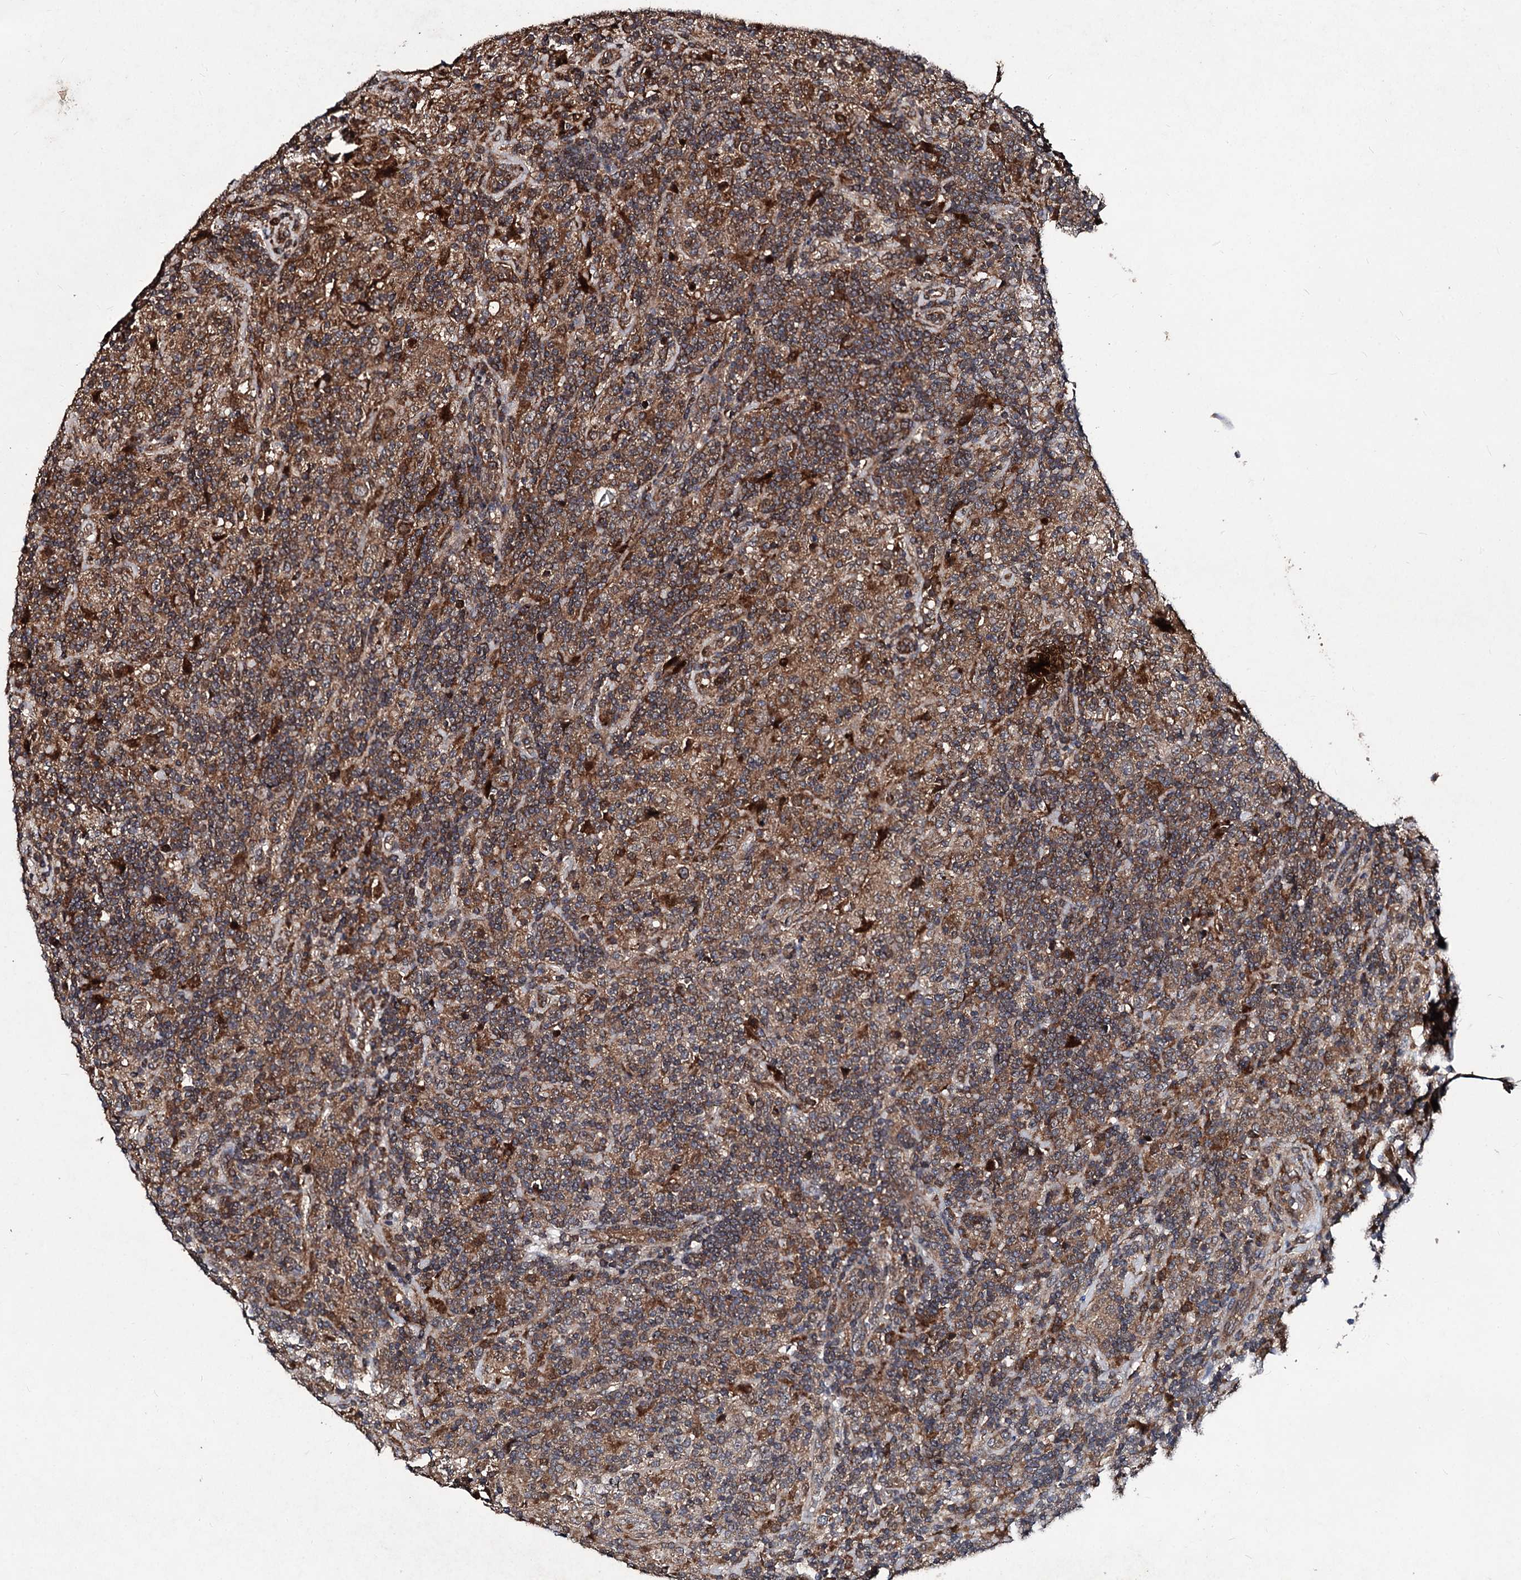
{"staining": {"intensity": "moderate", "quantity": ">75%", "location": "cytoplasmic/membranous"}, "tissue": "lymphoma", "cell_type": "Tumor cells", "image_type": "cancer", "snomed": [{"axis": "morphology", "description": "Hodgkin's disease, NOS"}, {"axis": "topography", "description": "Lymph node"}], "caption": "Protein analysis of Hodgkin's disease tissue shows moderate cytoplasmic/membranous positivity in approximately >75% of tumor cells.", "gene": "BCL2L2", "patient": {"sex": "male", "age": 70}}